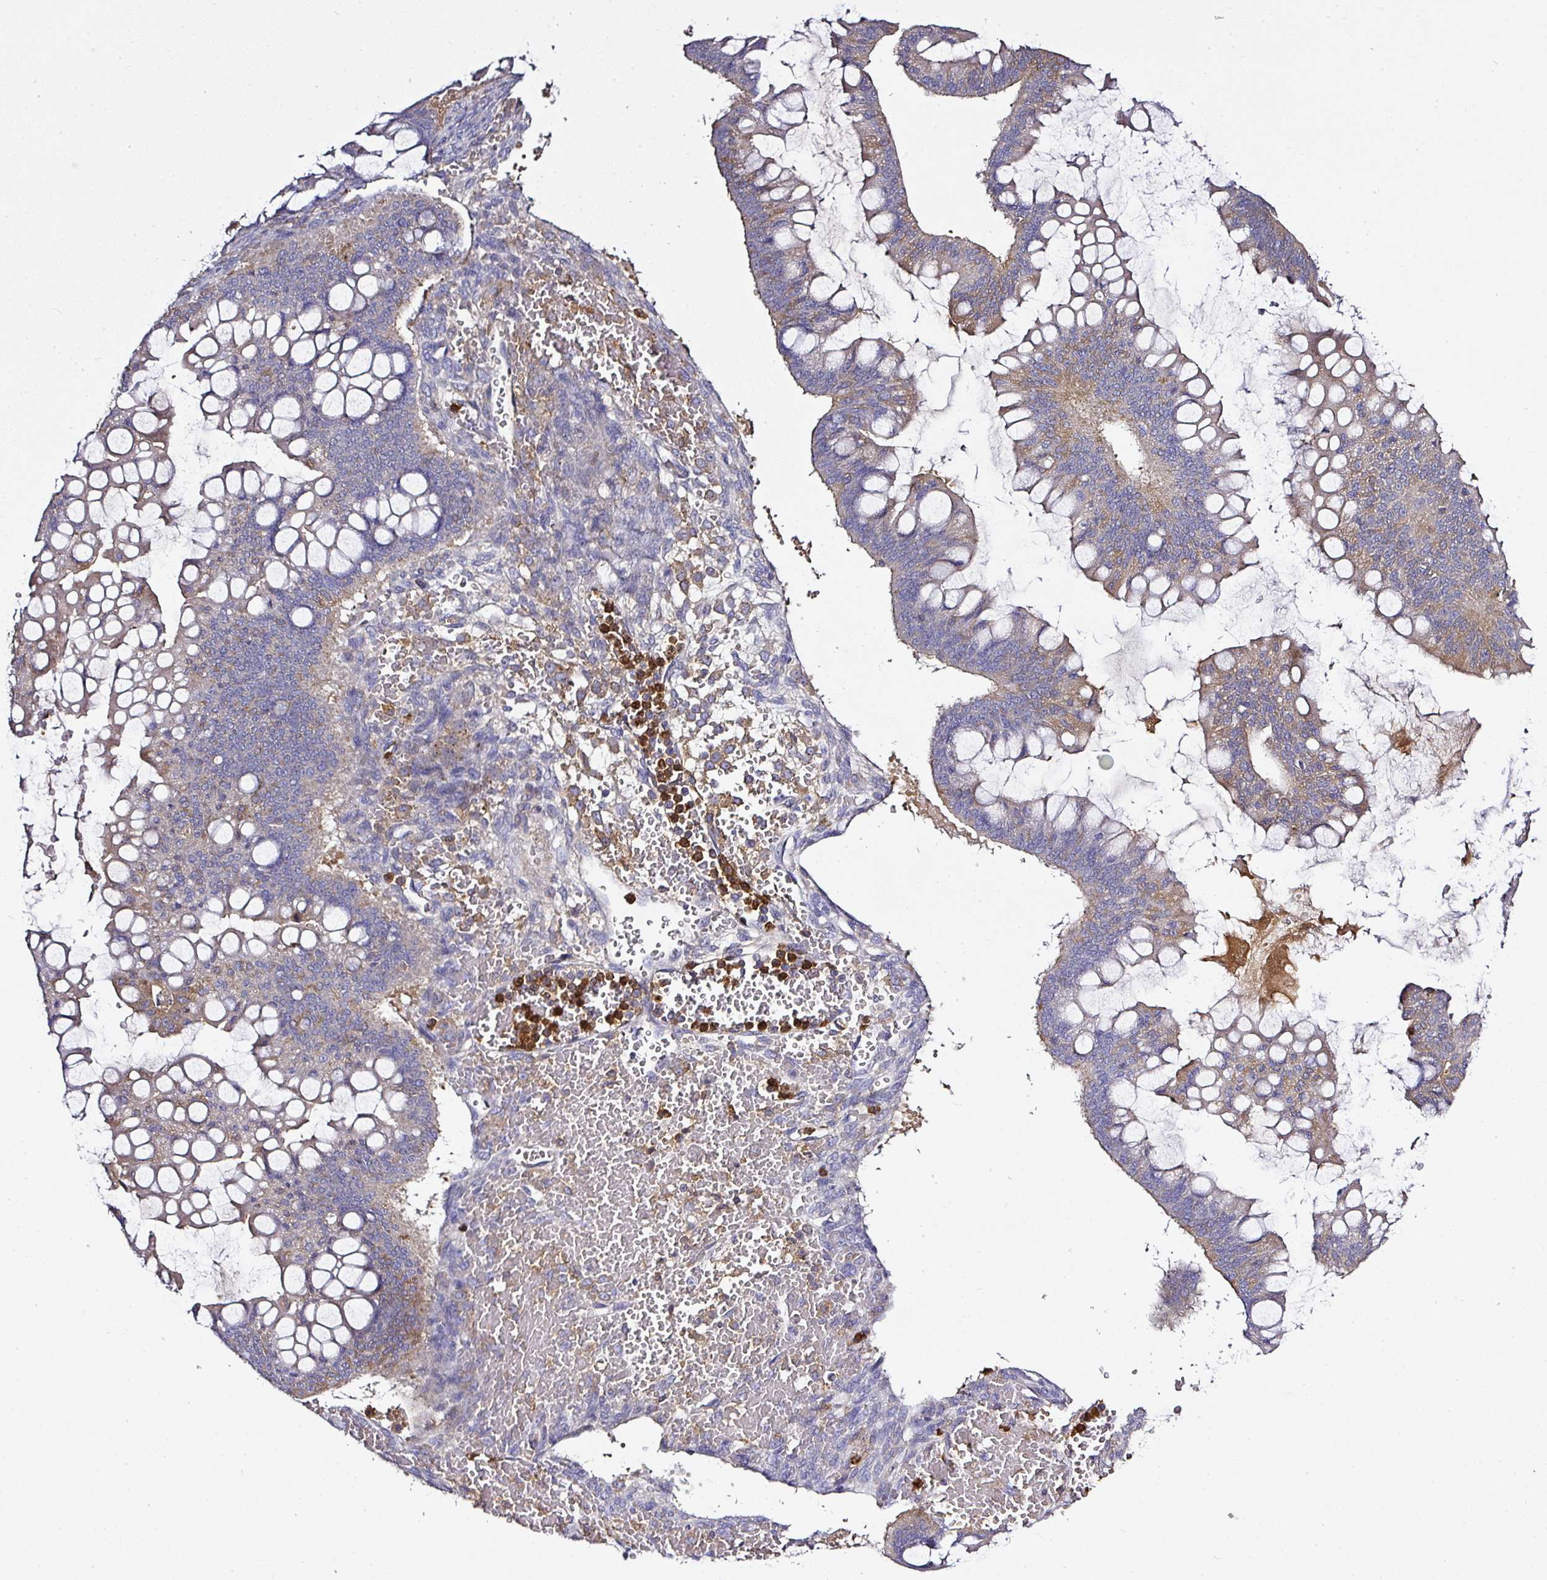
{"staining": {"intensity": "weak", "quantity": "25%-75%", "location": "cytoplasmic/membranous"}, "tissue": "ovarian cancer", "cell_type": "Tumor cells", "image_type": "cancer", "snomed": [{"axis": "morphology", "description": "Cystadenocarcinoma, mucinous, NOS"}, {"axis": "topography", "description": "Ovary"}], "caption": "Immunohistochemistry (IHC) of human ovarian cancer (mucinous cystadenocarcinoma) demonstrates low levels of weak cytoplasmic/membranous staining in about 25%-75% of tumor cells. The protein is shown in brown color, while the nuclei are stained blue.", "gene": "CAB39L", "patient": {"sex": "female", "age": 73}}